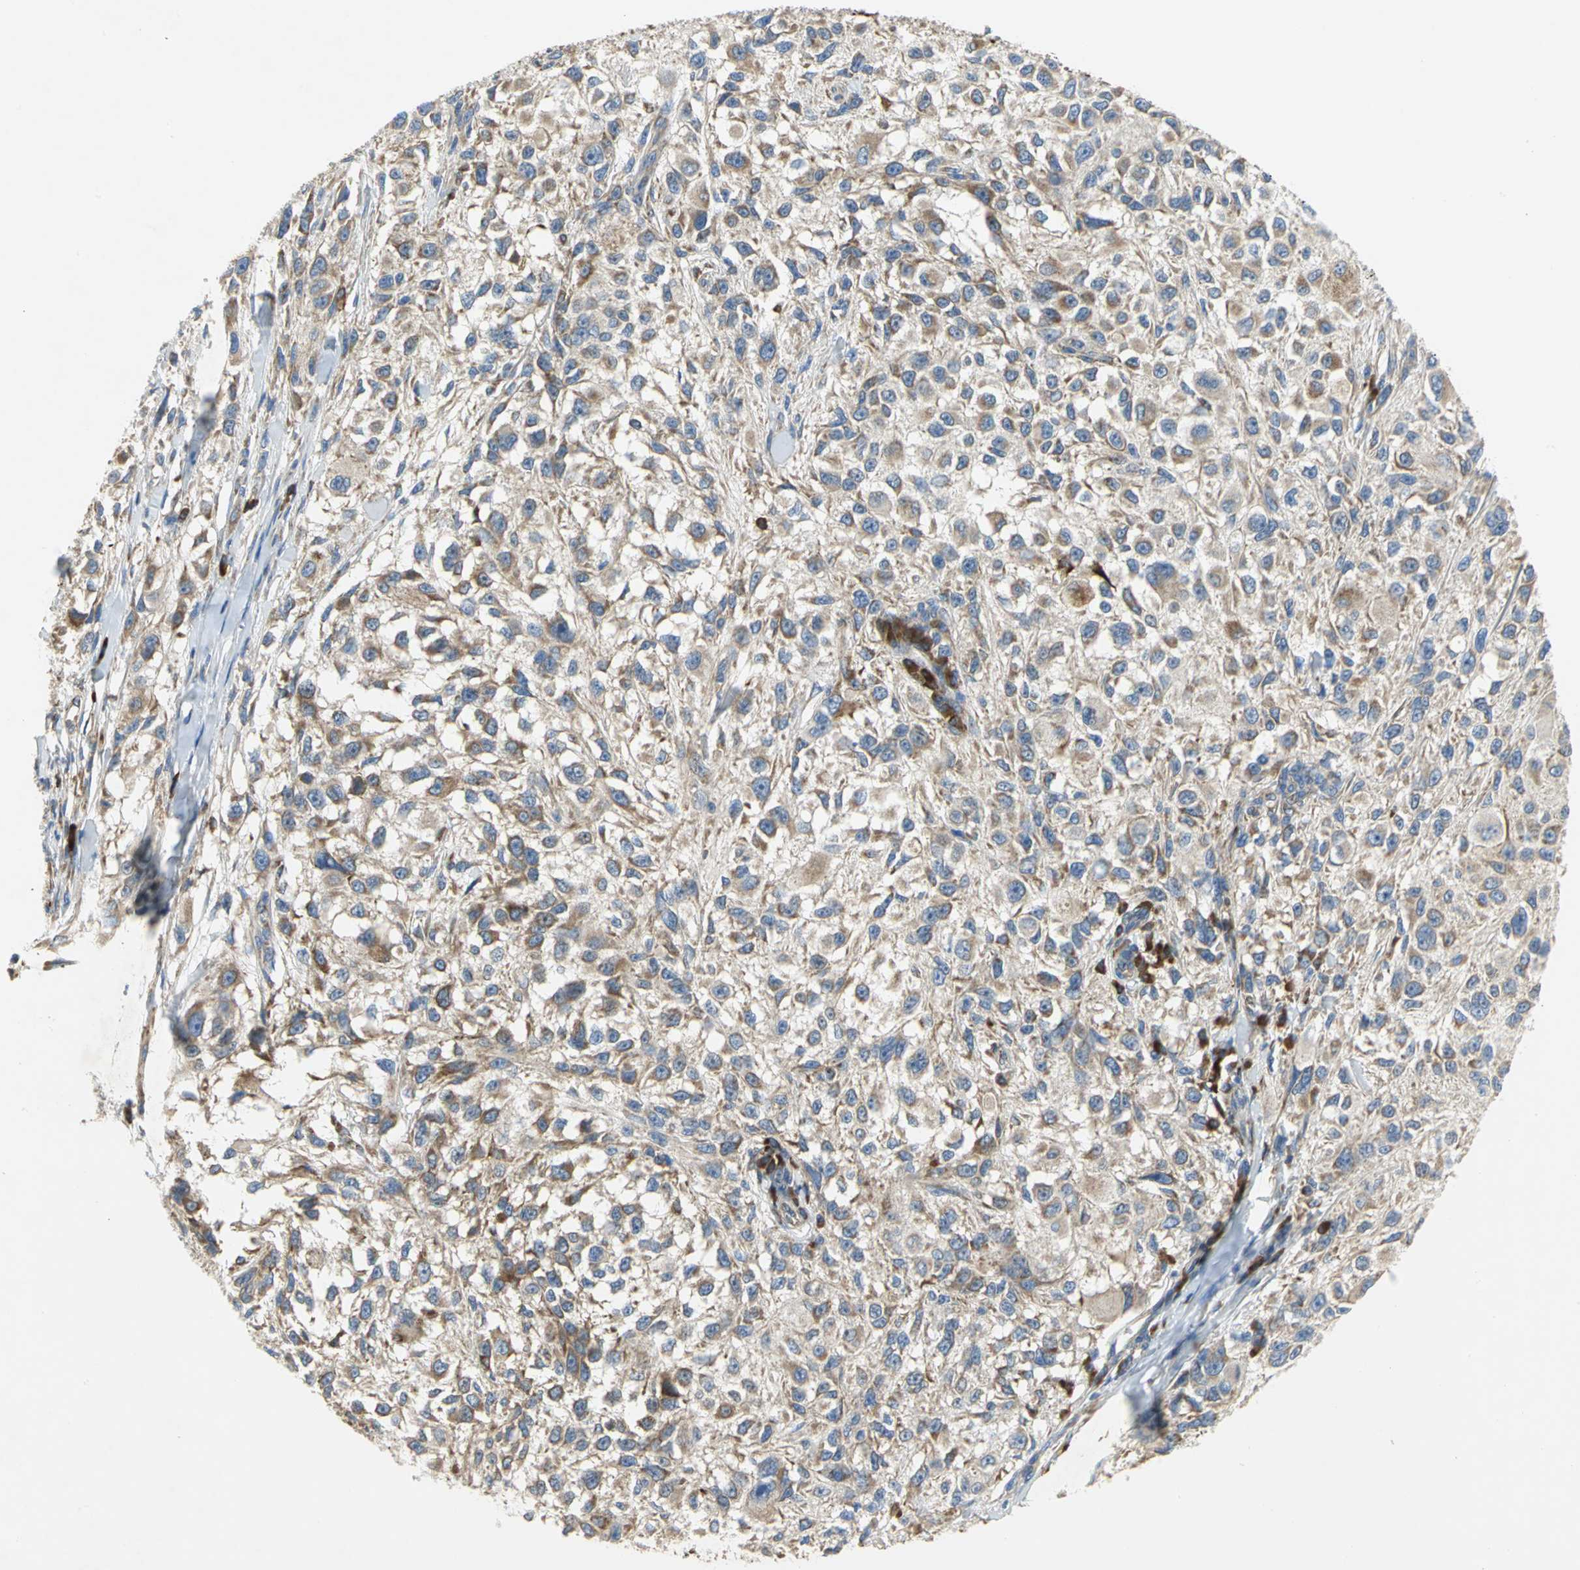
{"staining": {"intensity": "moderate", "quantity": ">75%", "location": "cytoplasmic/membranous"}, "tissue": "melanoma", "cell_type": "Tumor cells", "image_type": "cancer", "snomed": [{"axis": "morphology", "description": "Necrosis, NOS"}, {"axis": "morphology", "description": "Malignant melanoma, NOS"}, {"axis": "topography", "description": "Skin"}], "caption": "IHC (DAB) staining of human melanoma demonstrates moderate cytoplasmic/membranous protein expression in about >75% of tumor cells. The staining was performed using DAB (3,3'-diaminobenzidine), with brown indicating positive protein expression. Nuclei are stained blue with hematoxylin.", "gene": "TULP4", "patient": {"sex": "female", "age": 87}}